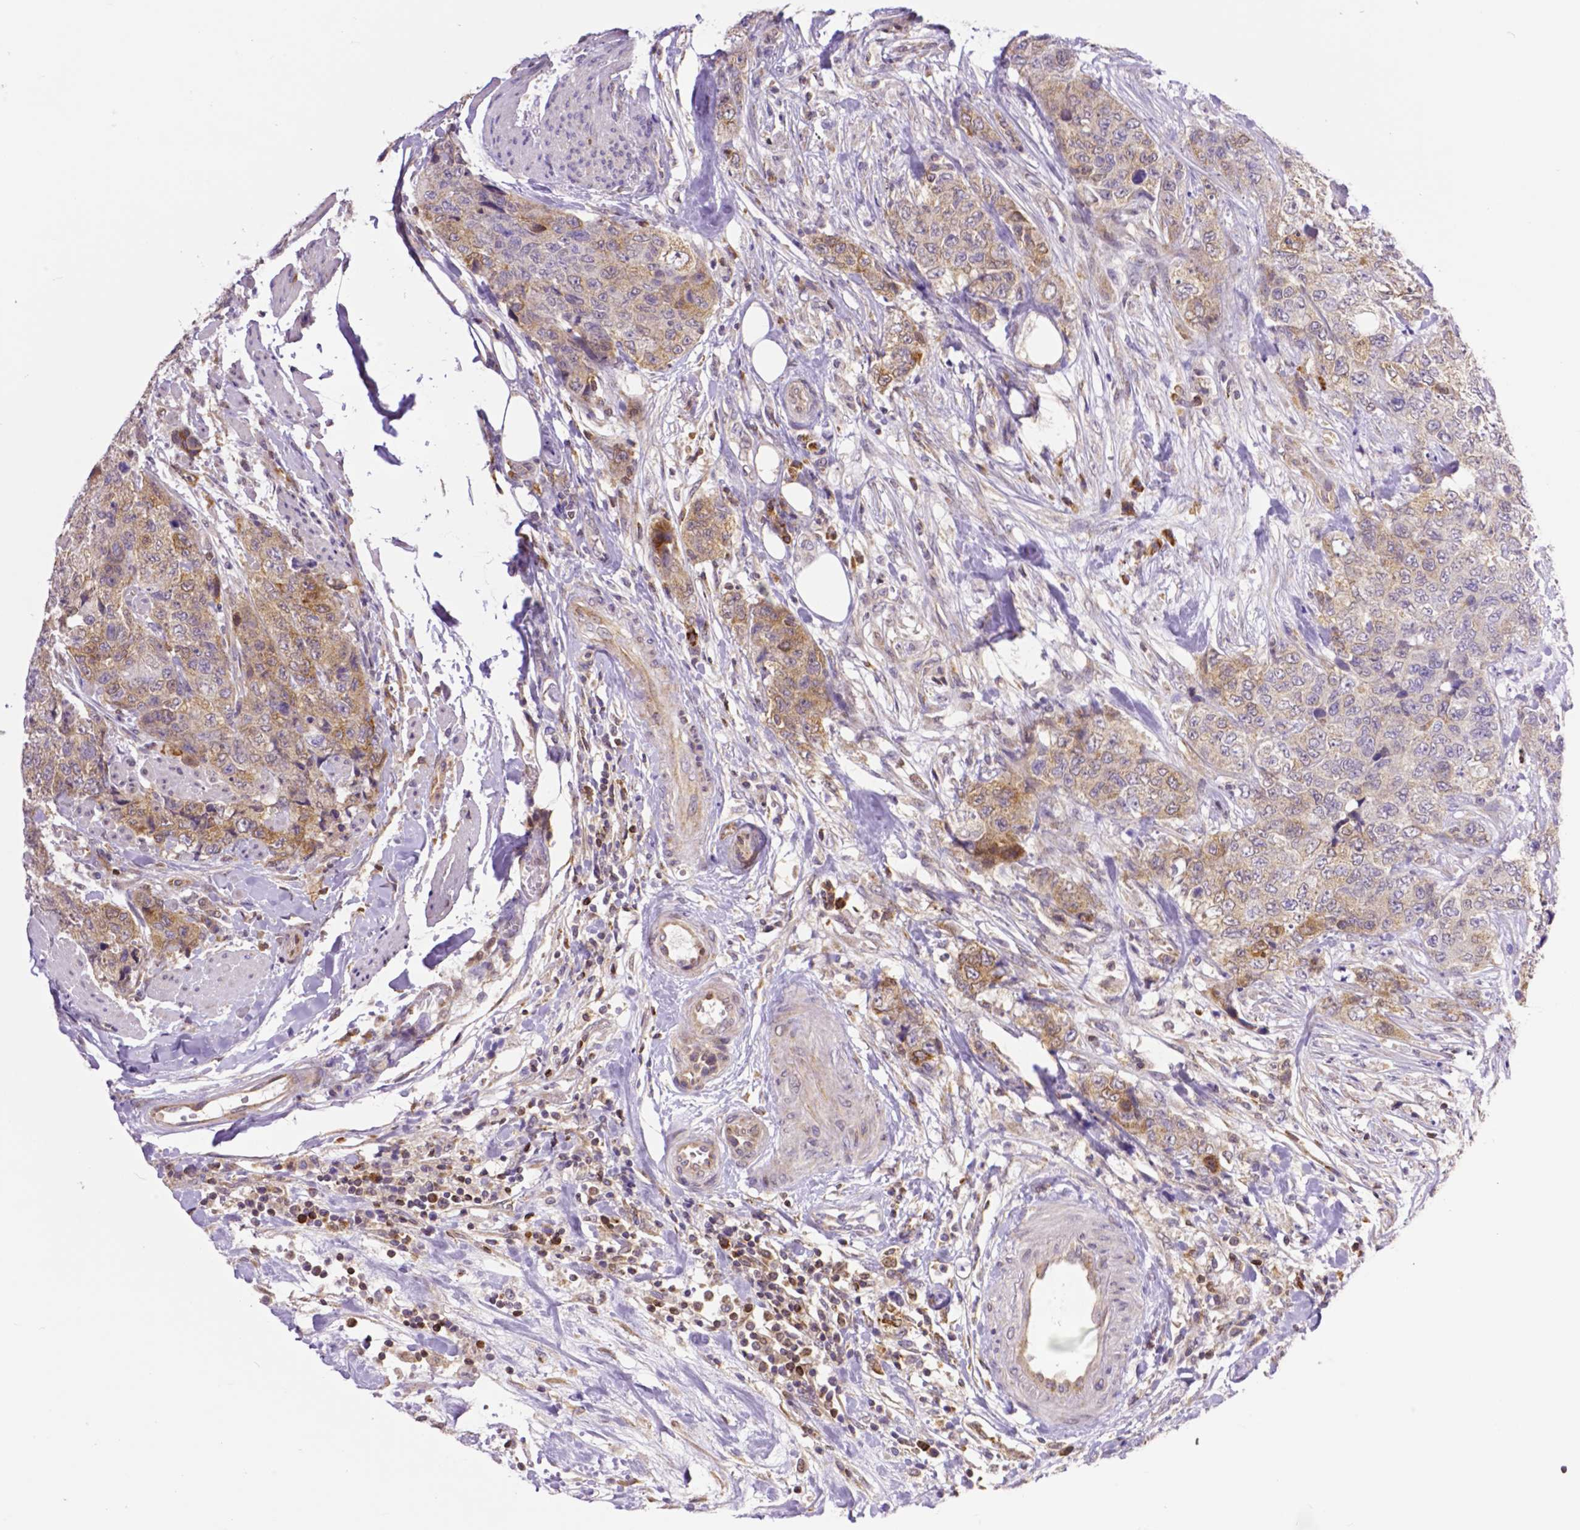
{"staining": {"intensity": "weak", "quantity": "25%-75%", "location": "cytoplasmic/membranous"}, "tissue": "urothelial cancer", "cell_type": "Tumor cells", "image_type": "cancer", "snomed": [{"axis": "morphology", "description": "Urothelial carcinoma, High grade"}, {"axis": "topography", "description": "Urinary bladder"}], "caption": "Immunohistochemistry (IHC) (DAB (3,3'-diaminobenzidine)) staining of urothelial cancer demonstrates weak cytoplasmic/membranous protein staining in approximately 25%-75% of tumor cells. Nuclei are stained in blue.", "gene": "MCL1", "patient": {"sex": "female", "age": 78}}